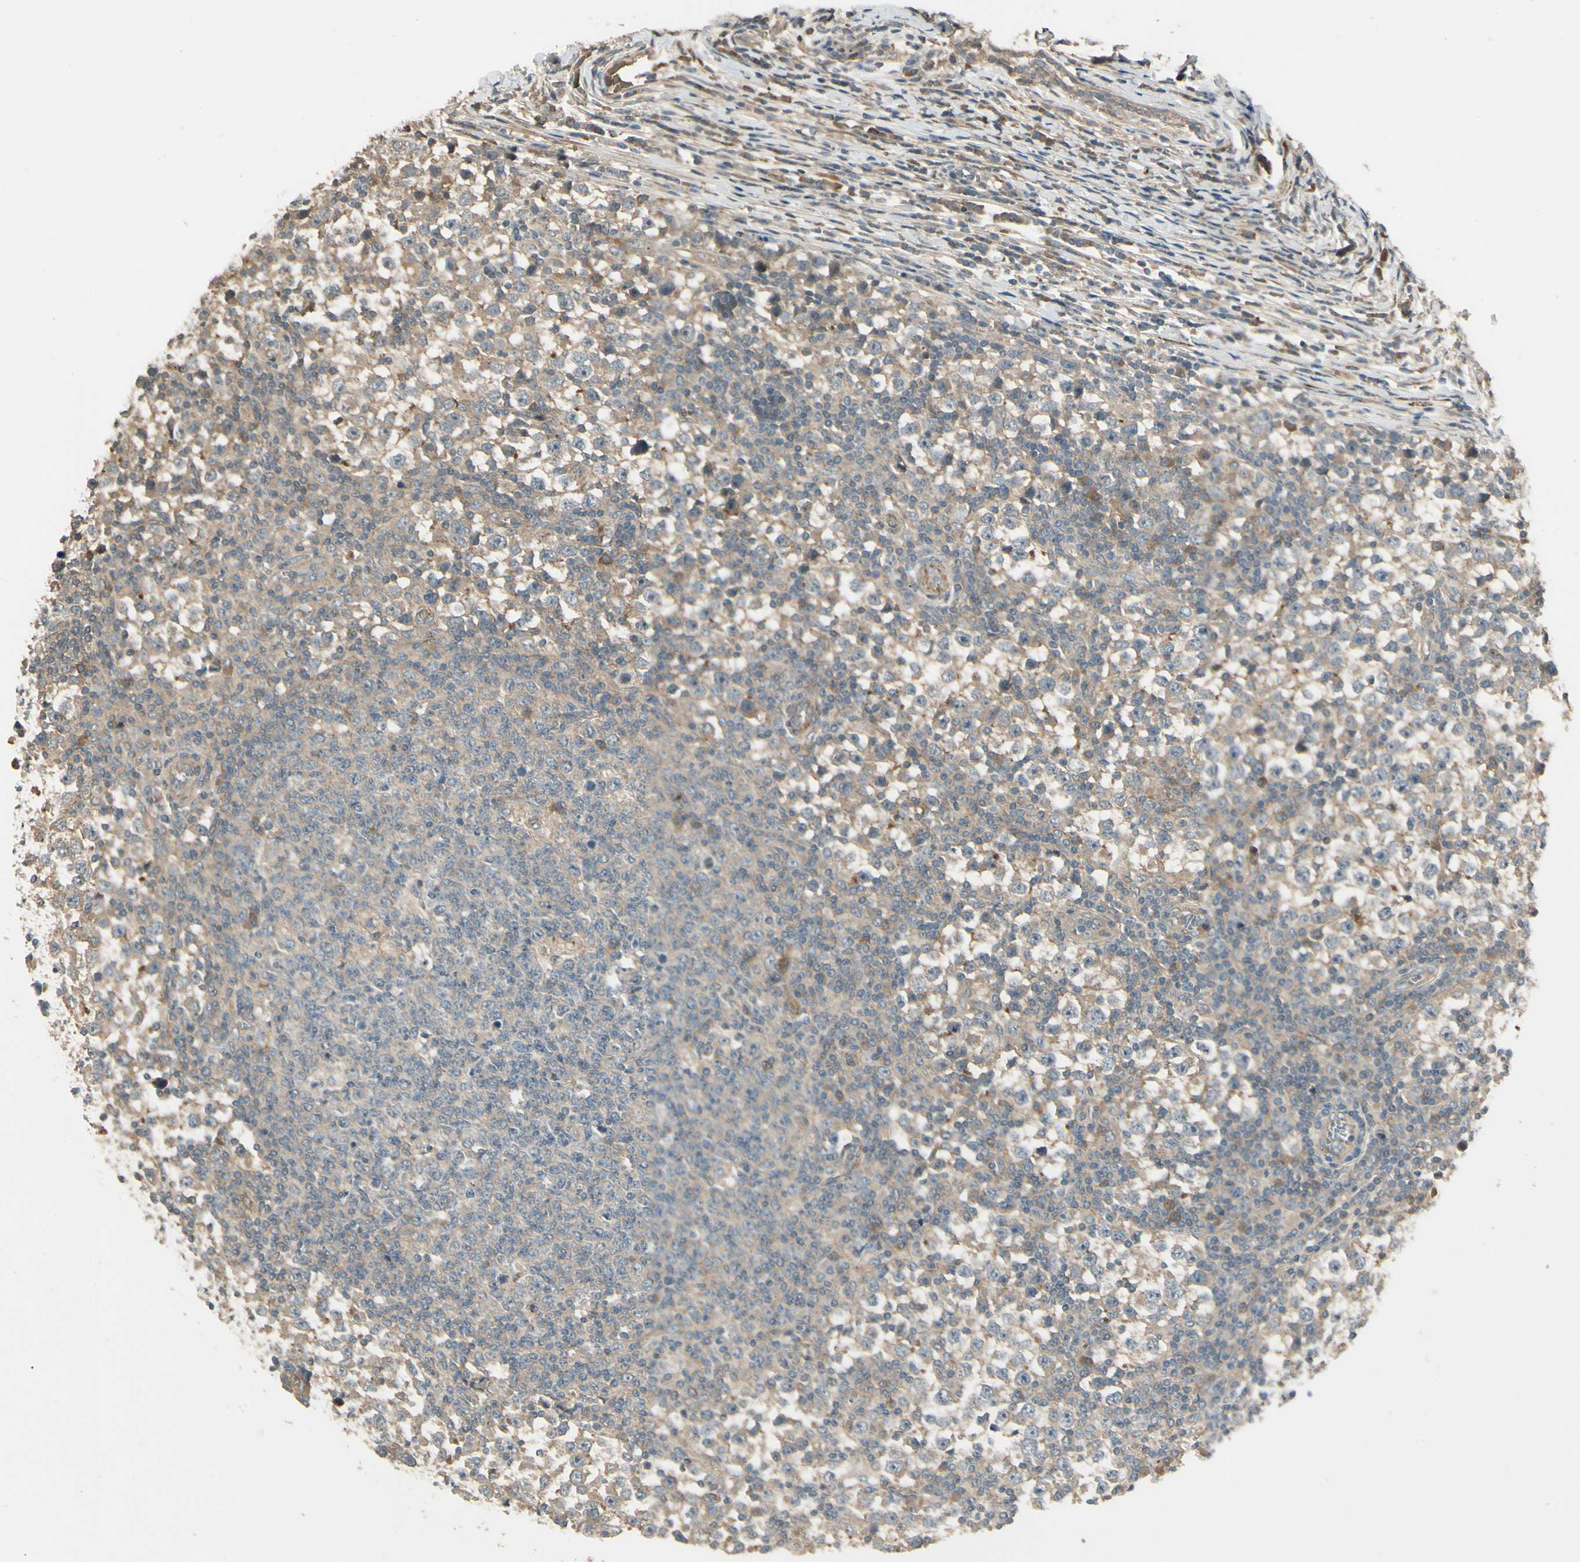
{"staining": {"intensity": "weak", "quantity": ">75%", "location": "cytoplasmic/membranous"}, "tissue": "testis cancer", "cell_type": "Tumor cells", "image_type": "cancer", "snomed": [{"axis": "morphology", "description": "Seminoma, NOS"}, {"axis": "topography", "description": "Testis"}], "caption": "This micrograph exhibits immunohistochemistry staining of human seminoma (testis), with low weak cytoplasmic/membranous positivity in approximately >75% of tumor cells.", "gene": "ACVR1", "patient": {"sex": "male", "age": 65}}